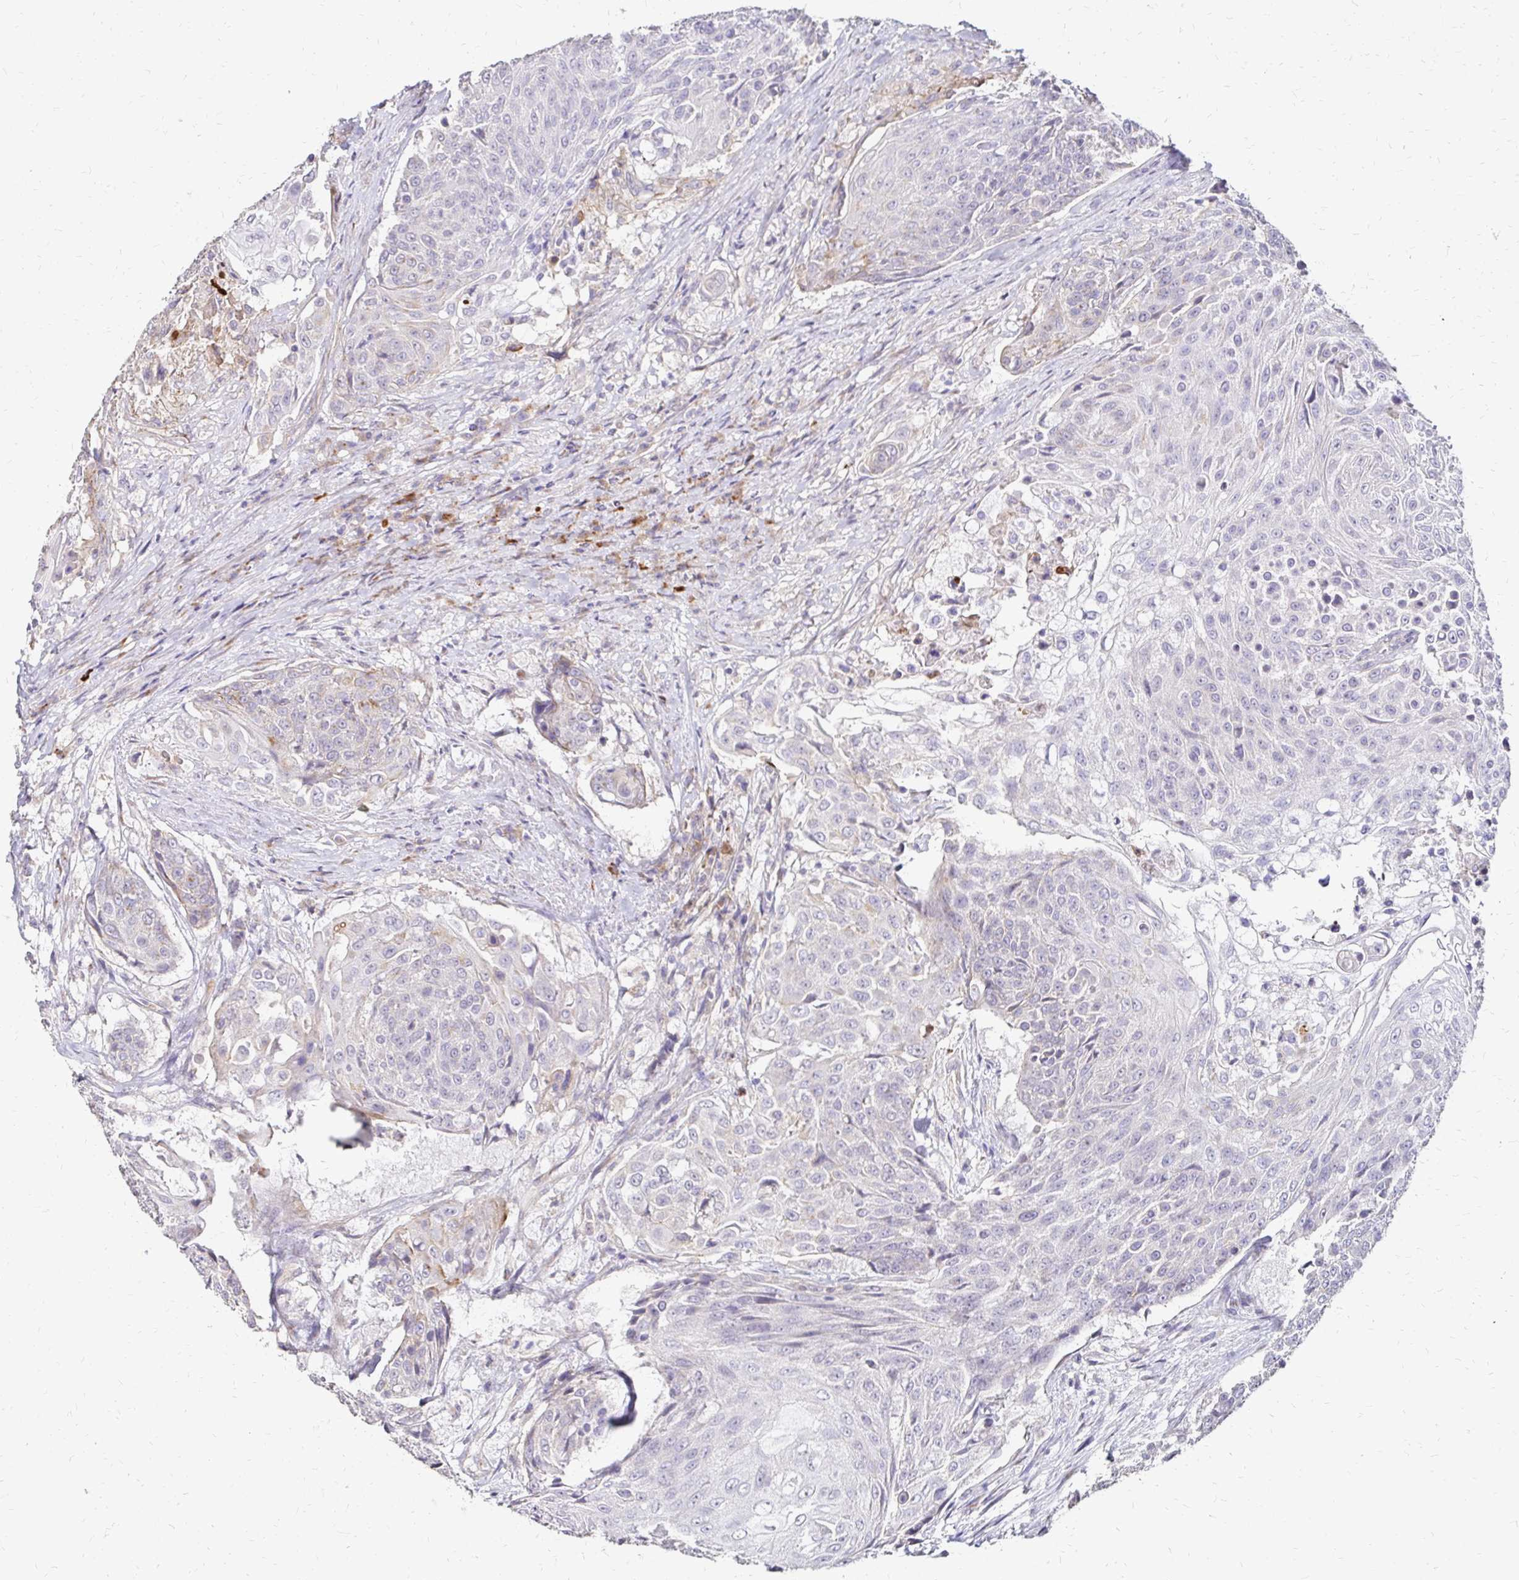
{"staining": {"intensity": "negative", "quantity": "none", "location": "none"}, "tissue": "urothelial cancer", "cell_type": "Tumor cells", "image_type": "cancer", "snomed": [{"axis": "morphology", "description": "Urothelial carcinoma, High grade"}, {"axis": "topography", "description": "Urinary bladder"}], "caption": "There is no significant staining in tumor cells of urothelial carcinoma (high-grade). Nuclei are stained in blue.", "gene": "PRIMA1", "patient": {"sex": "female", "age": 63}}